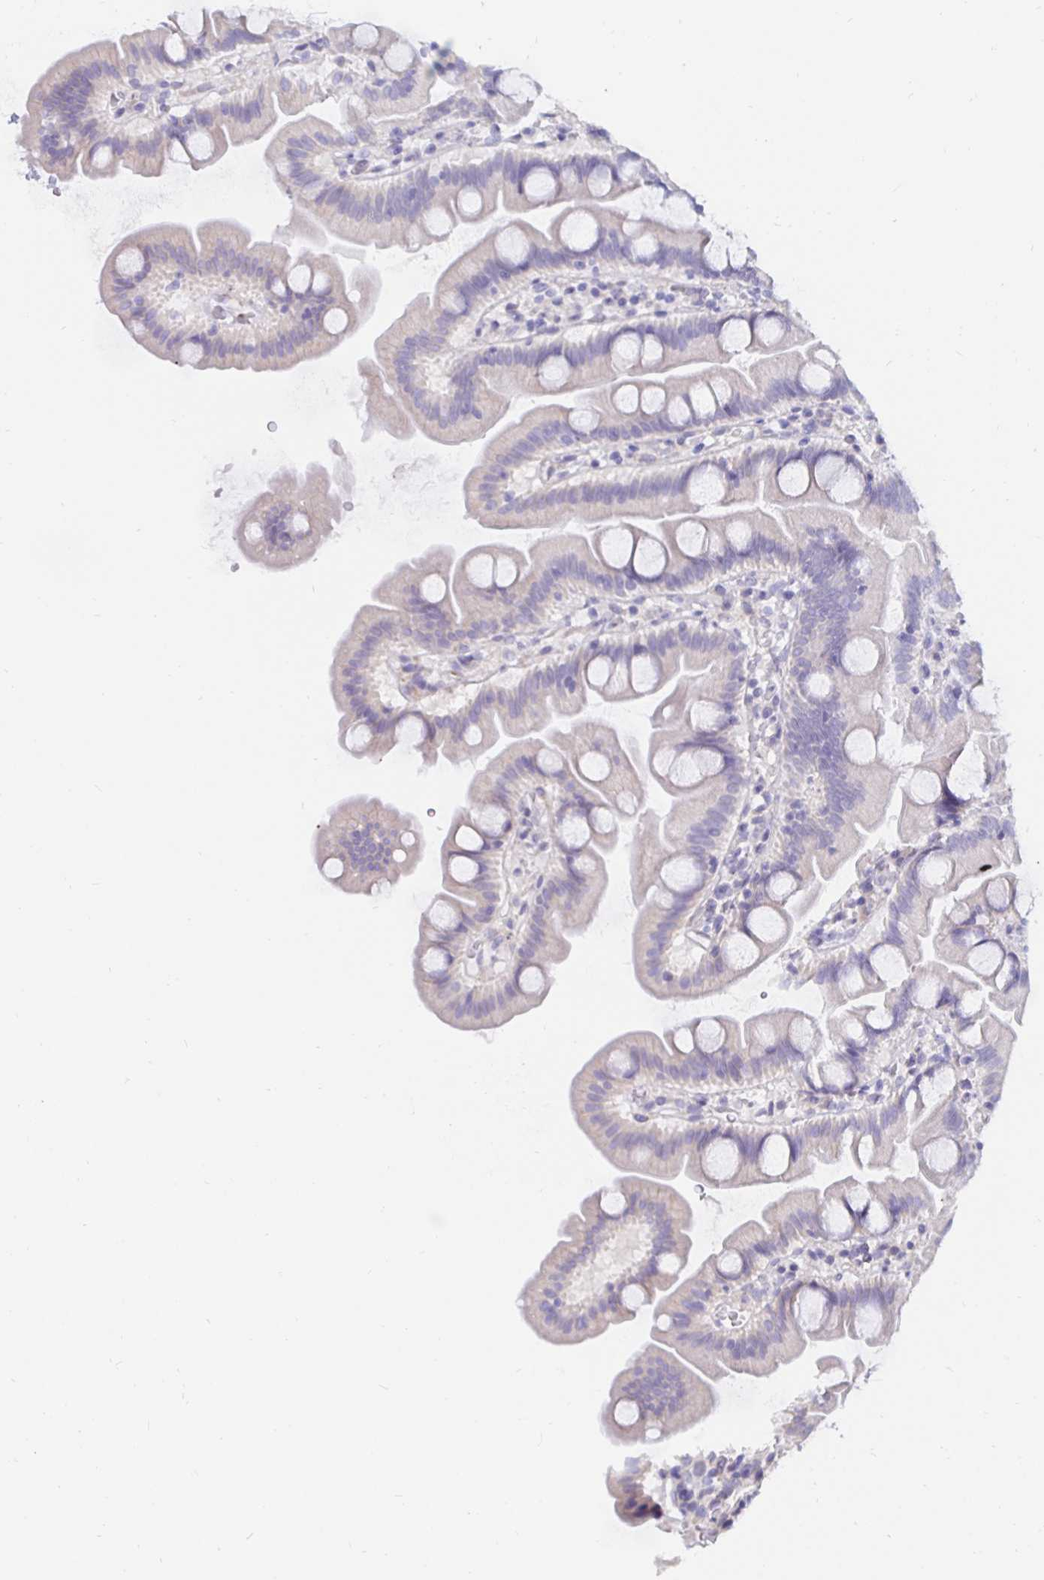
{"staining": {"intensity": "negative", "quantity": "none", "location": "none"}, "tissue": "small intestine", "cell_type": "Glandular cells", "image_type": "normal", "snomed": [{"axis": "morphology", "description": "Normal tissue, NOS"}, {"axis": "topography", "description": "Small intestine"}], "caption": "DAB immunohistochemical staining of benign small intestine exhibits no significant expression in glandular cells.", "gene": "DNAI2", "patient": {"sex": "female", "age": 68}}